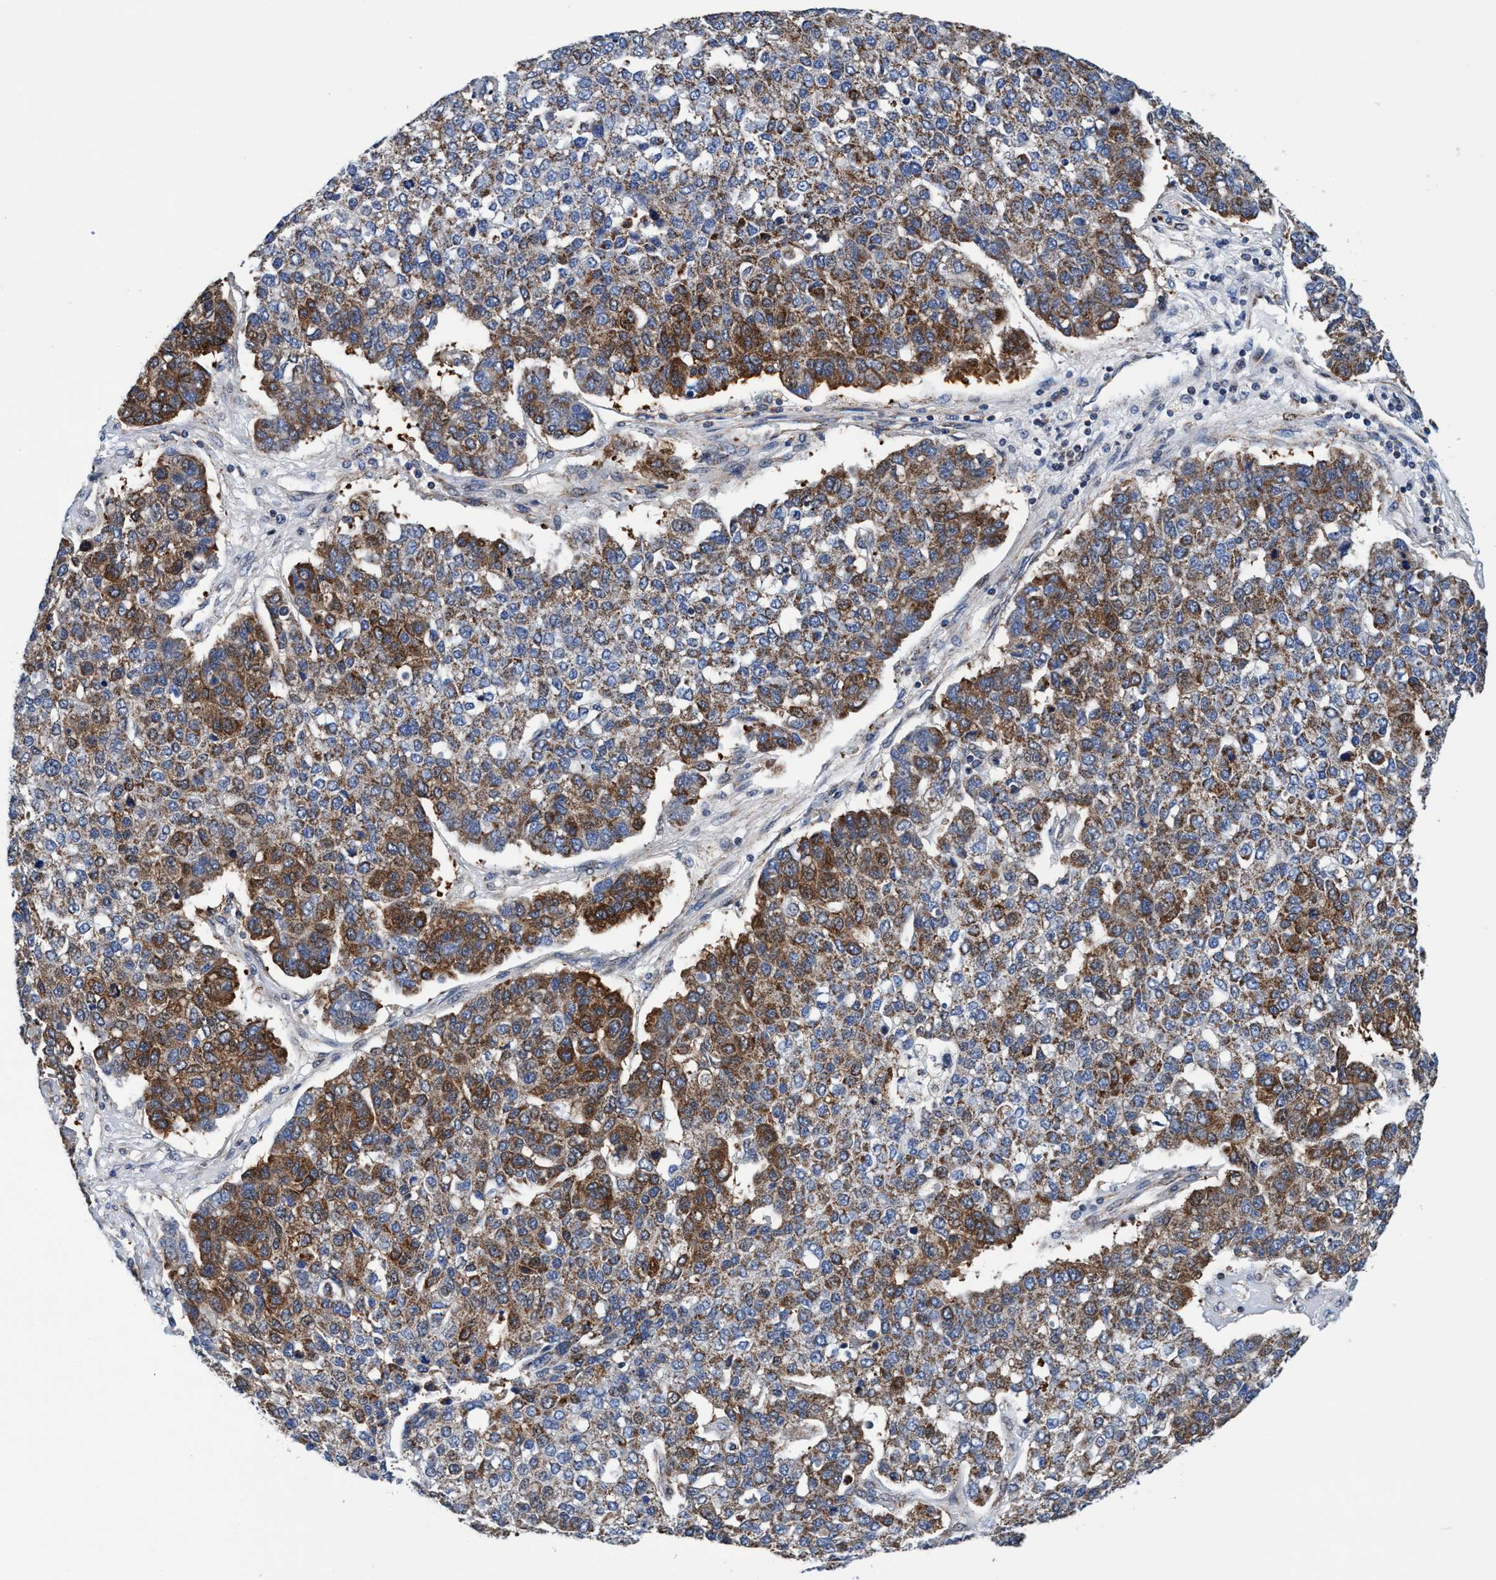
{"staining": {"intensity": "moderate", "quantity": "25%-75%", "location": "cytoplasmic/membranous"}, "tissue": "pancreatic cancer", "cell_type": "Tumor cells", "image_type": "cancer", "snomed": [{"axis": "morphology", "description": "Adenocarcinoma, NOS"}, {"axis": "topography", "description": "Pancreas"}], "caption": "Human adenocarcinoma (pancreatic) stained for a protein (brown) demonstrates moderate cytoplasmic/membranous positive expression in about 25%-75% of tumor cells.", "gene": "AGAP2", "patient": {"sex": "female", "age": 61}}